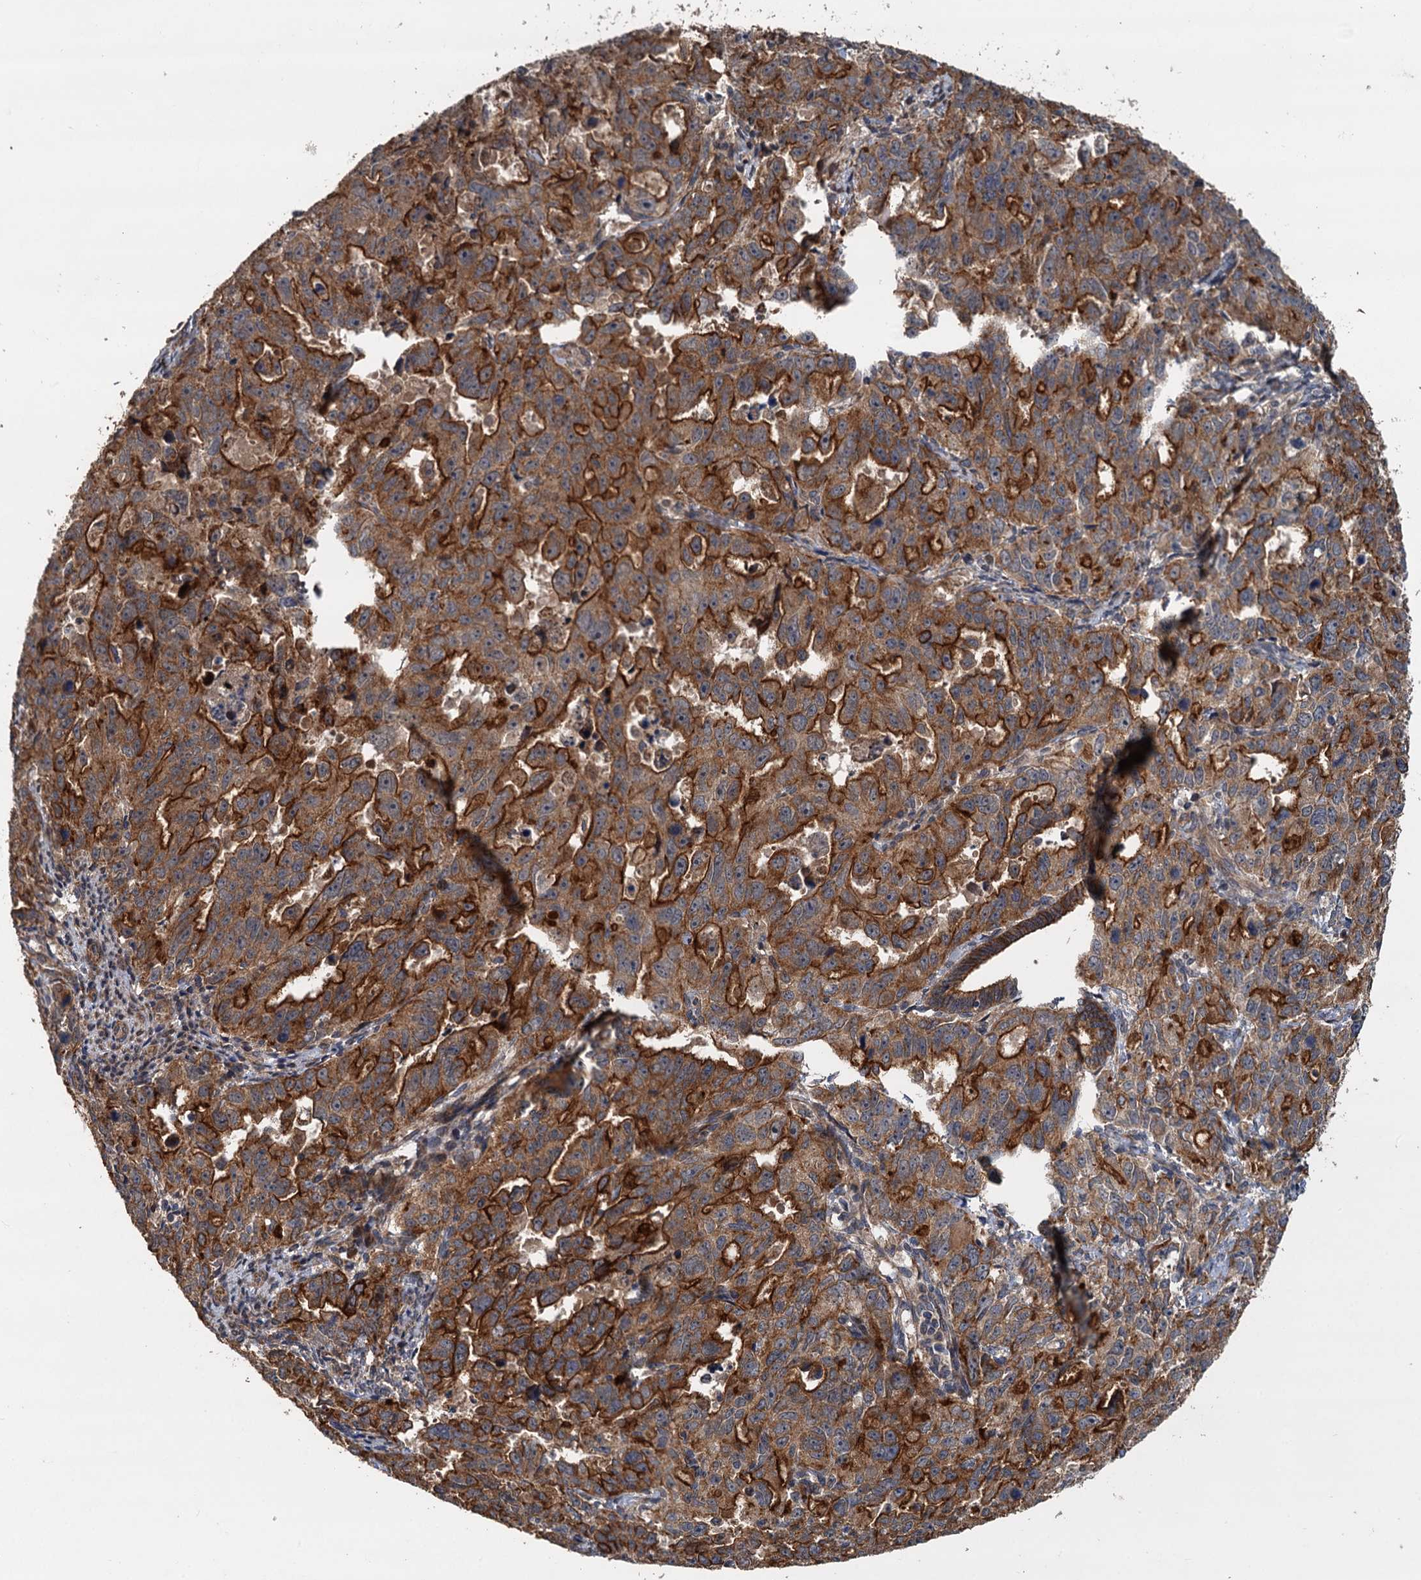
{"staining": {"intensity": "strong", "quantity": ">75%", "location": "cytoplasmic/membranous"}, "tissue": "endometrial cancer", "cell_type": "Tumor cells", "image_type": "cancer", "snomed": [{"axis": "morphology", "description": "Adenocarcinoma, NOS"}, {"axis": "topography", "description": "Endometrium"}], "caption": "Tumor cells exhibit strong cytoplasmic/membranous staining in about >75% of cells in endometrial adenocarcinoma. The staining was performed using DAB (3,3'-diaminobenzidine), with brown indicating positive protein expression. Nuclei are stained blue with hematoxylin.", "gene": "LRRK2", "patient": {"sex": "female", "age": 65}}